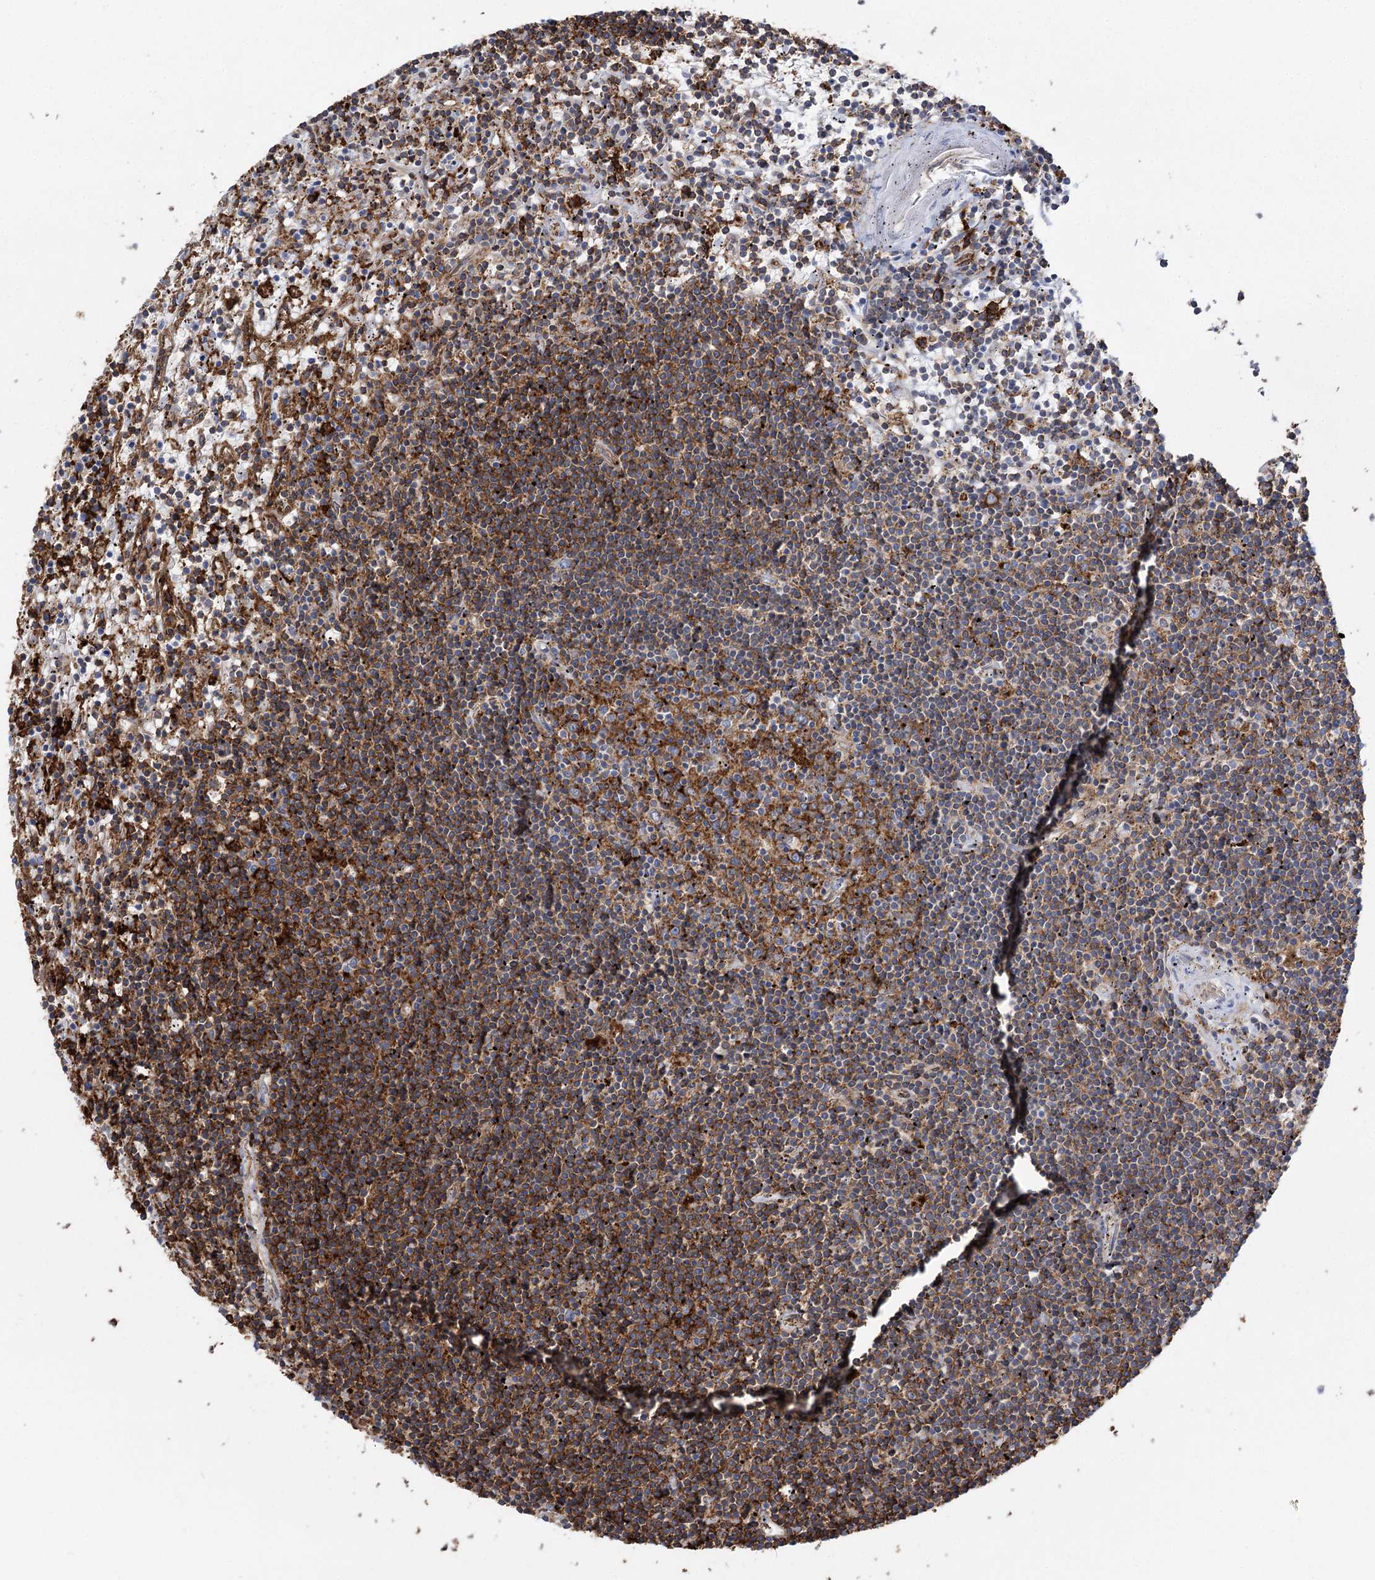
{"staining": {"intensity": "moderate", "quantity": "25%-75%", "location": "cytoplasmic/membranous"}, "tissue": "lymphoma", "cell_type": "Tumor cells", "image_type": "cancer", "snomed": [{"axis": "morphology", "description": "Malignant lymphoma, non-Hodgkin's type, Low grade"}, {"axis": "topography", "description": "Spleen"}], "caption": "Lymphoma stained with DAB immunohistochemistry demonstrates medium levels of moderate cytoplasmic/membranous expression in about 25%-75% of tumor cells.", "gene": "PIWIL4", "patient": {"sex": "male", "age": 76}}